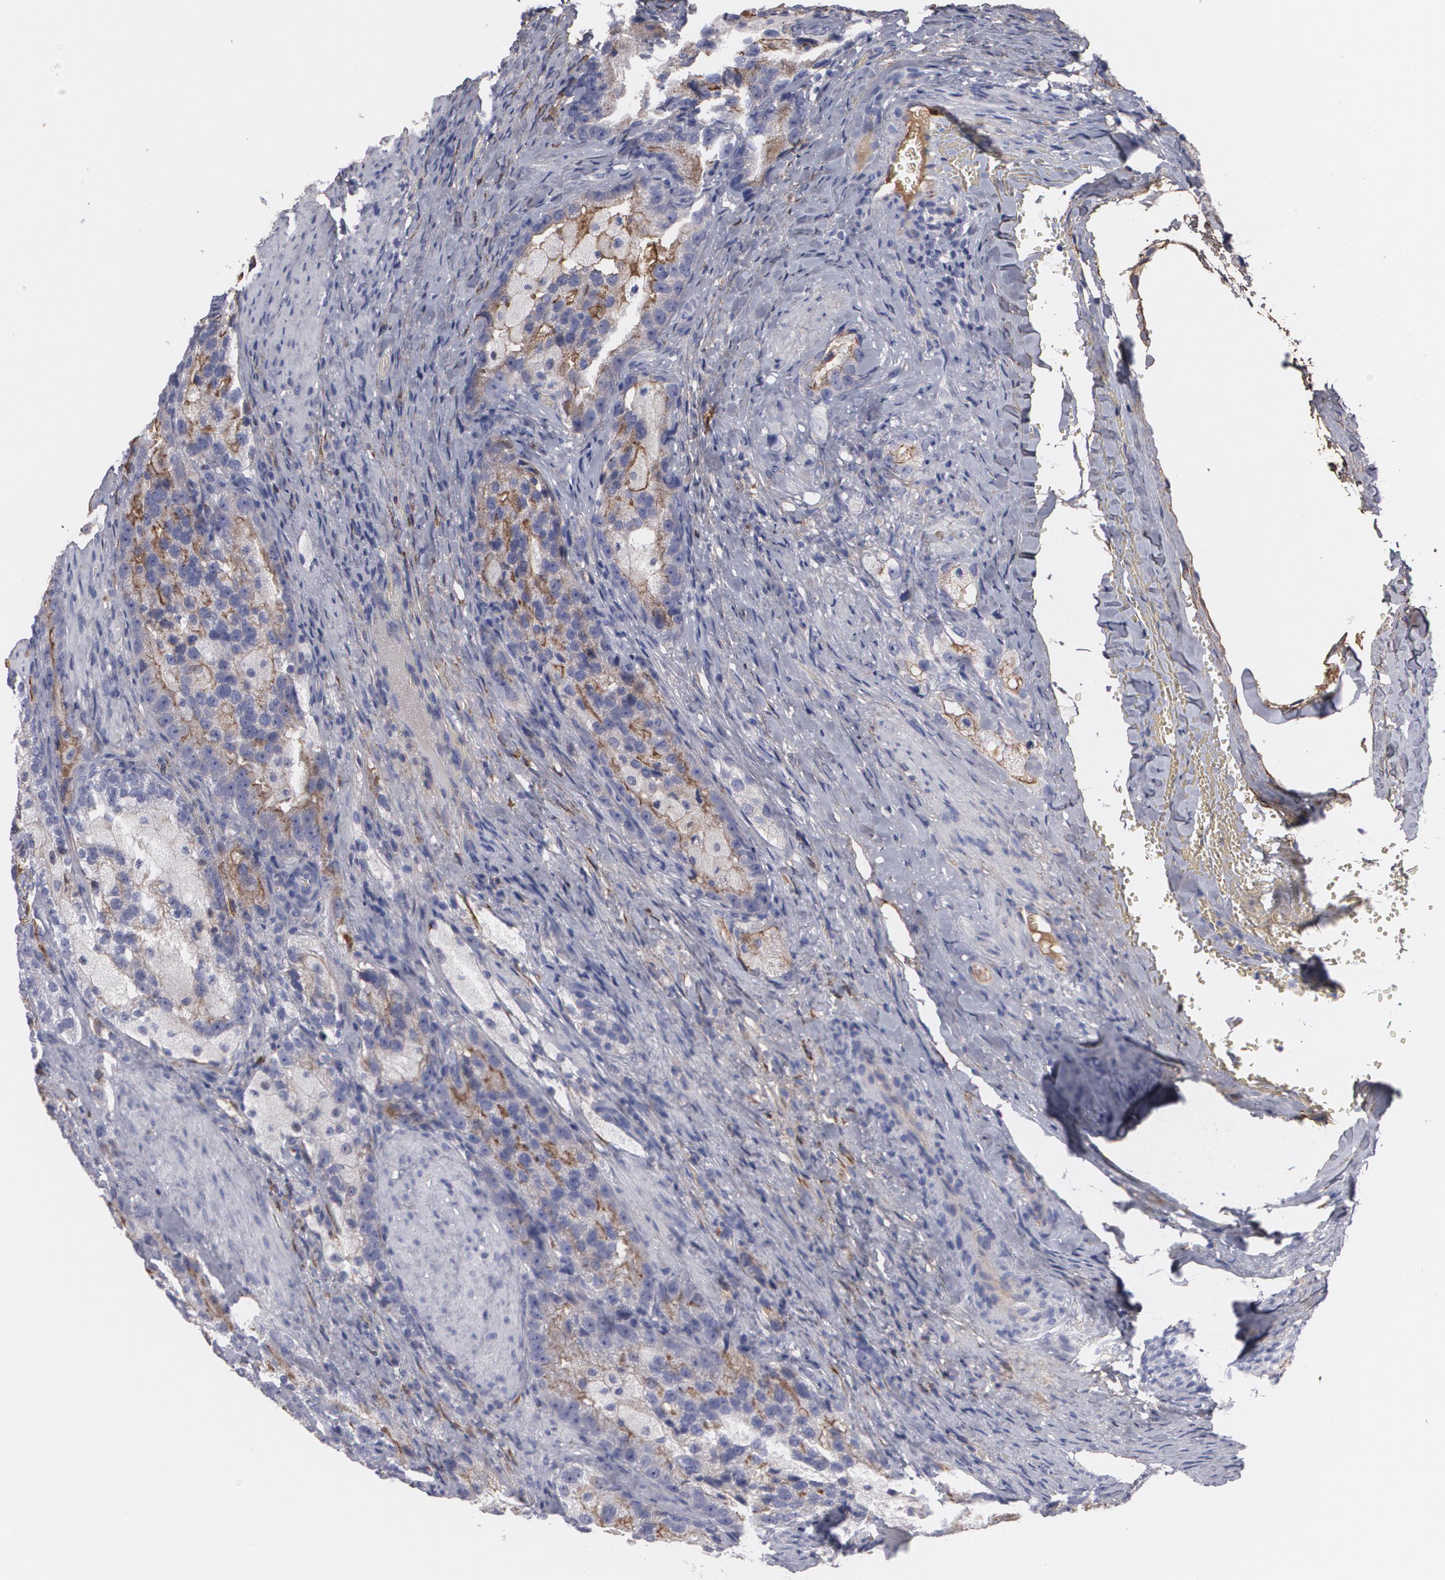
{"staining": {"intensity": "negative", "quantity": "none", "location": "none"}, "tissue": "prostate cancer", "cell_type": "Tumor cells", "image_type": "cancer", "snomed": [{"axis": "morphology", "description": "Adenocarcinoma, High grade"}, {"axis": "topography", "description": "Prostate"}], "caption": "Tumor cells are negative for protein expression in human prostate cancer (adenocarcinoma (high-grade)).", "gene": "FBLN1", "patient": {"sex": "male", "age": 63}}